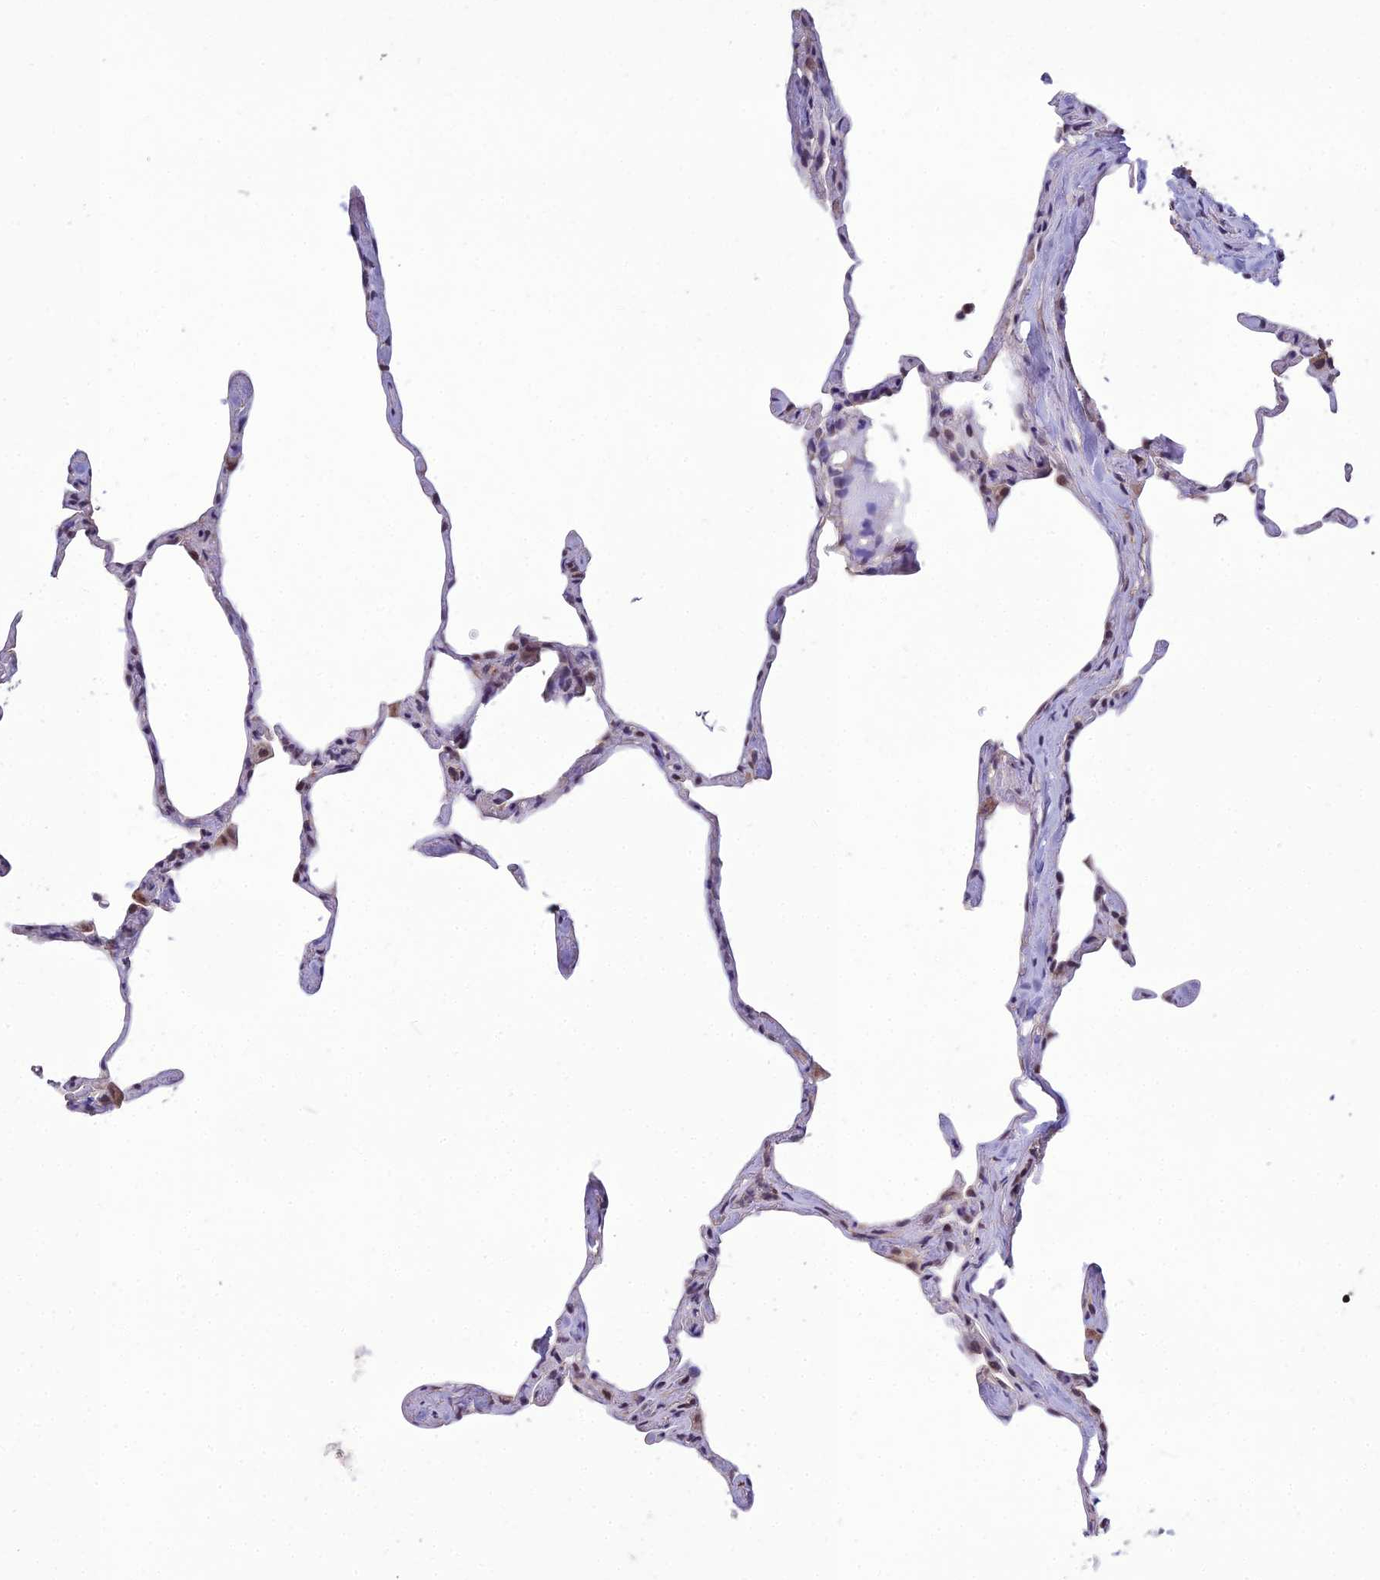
{"staining": {"intensity": "negative", "quantity": "none", "location": "none"}, "tissue": "lung", "cell_type": "Alveolar cells", "image_type": "normal", "snomed": [{"axis": "morphology", "description": "Normal tissue, NOS"}, {"axis": "topography", "description": "Lung"}], "caption": "DAB (3,3'-diaminobenzidine) immunohistochemical staining of unremarkable lung displays no significant expression in alveolar cells. (DAB (3,3'-diaminobenzidine) immunohistochemistry (IHC) with hematoxylin counter stain).", "gene": "GRWD1", "patient": {"sex": "male", "age": 65}}